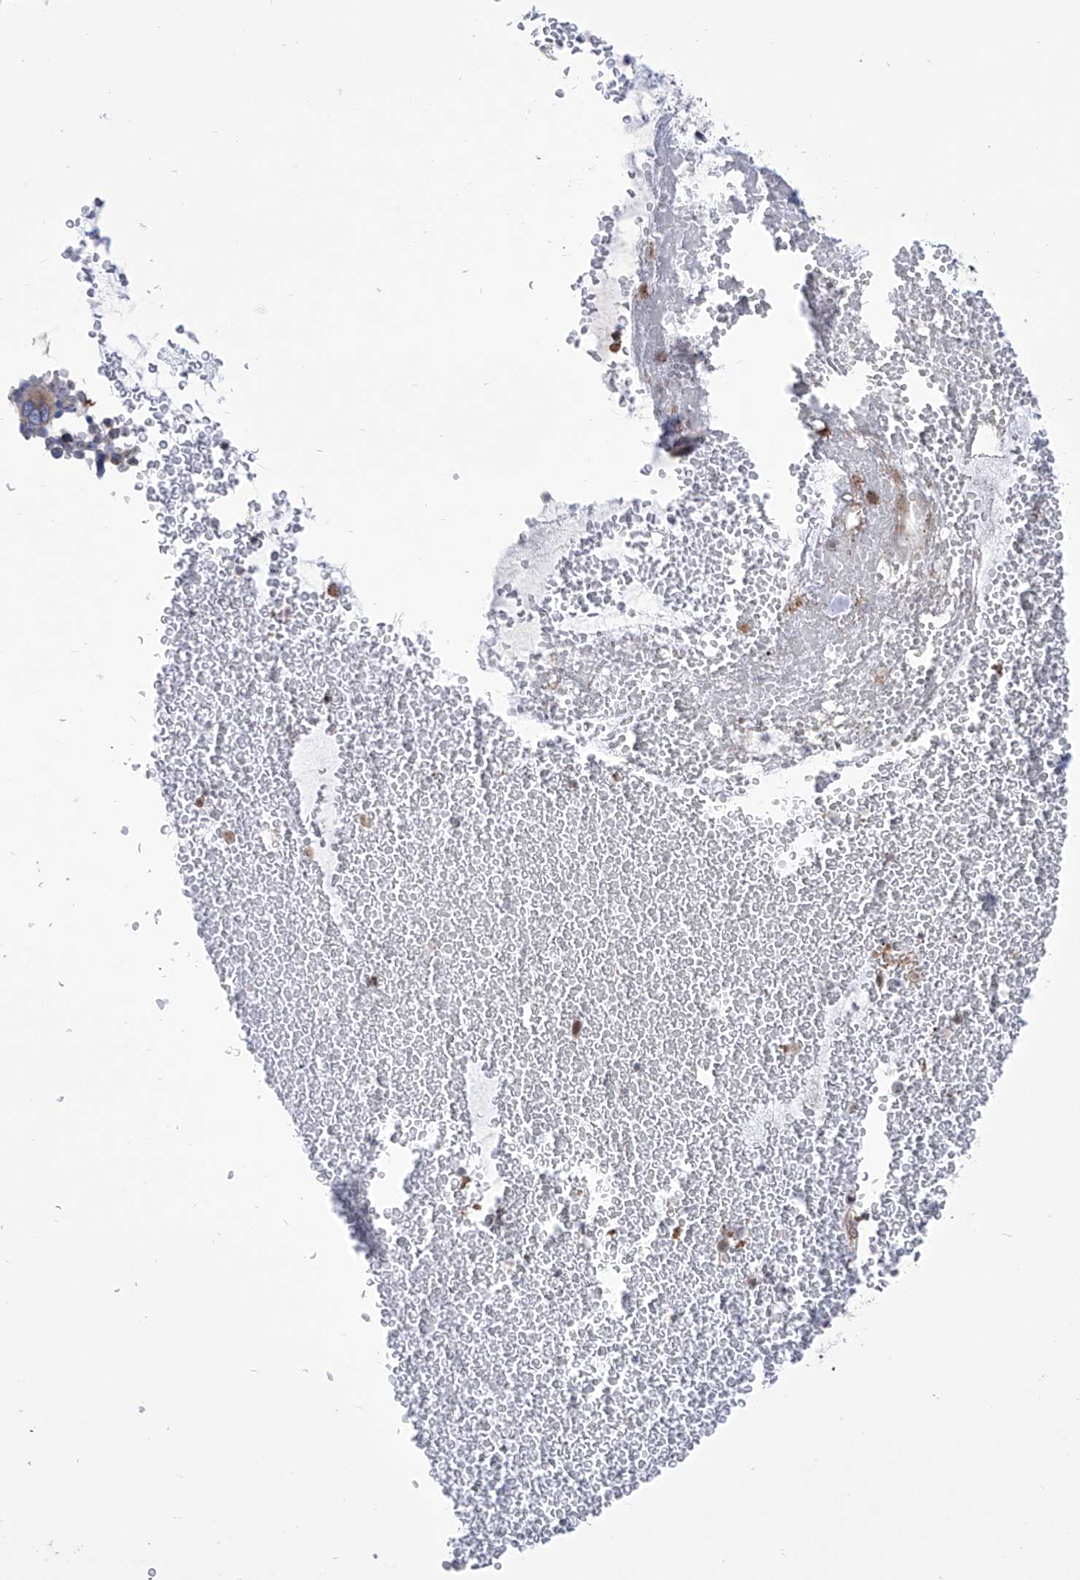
{"staining": {"intensity": "moderate", "quantity": ">75%", "location": "cytoplasmic/membranous"}, "tissue": "bronchus", "cell_type": "Respiratory epithelial cells", "image_type": "normal", "snomed": [{"axis": "morphology", "description": "Normal tissue, NOS"}, {"axis": "morphology", "description": "Squamous cell carcinoma, NOS"}, {"axis": "topography", "description": "Lymph node"}, {"axis": "topography", "description": "Bronchus"}, {"axis": "topography", "description": "Lung"}], "caption": "Protein expression analysis of benign bronchus shows moderate cytoplasmic/membranous positivity in approximately >75% of respiratory epithelial cells.", "gene": "CEP290", "patient": {"sex": "male", "age": 66}}